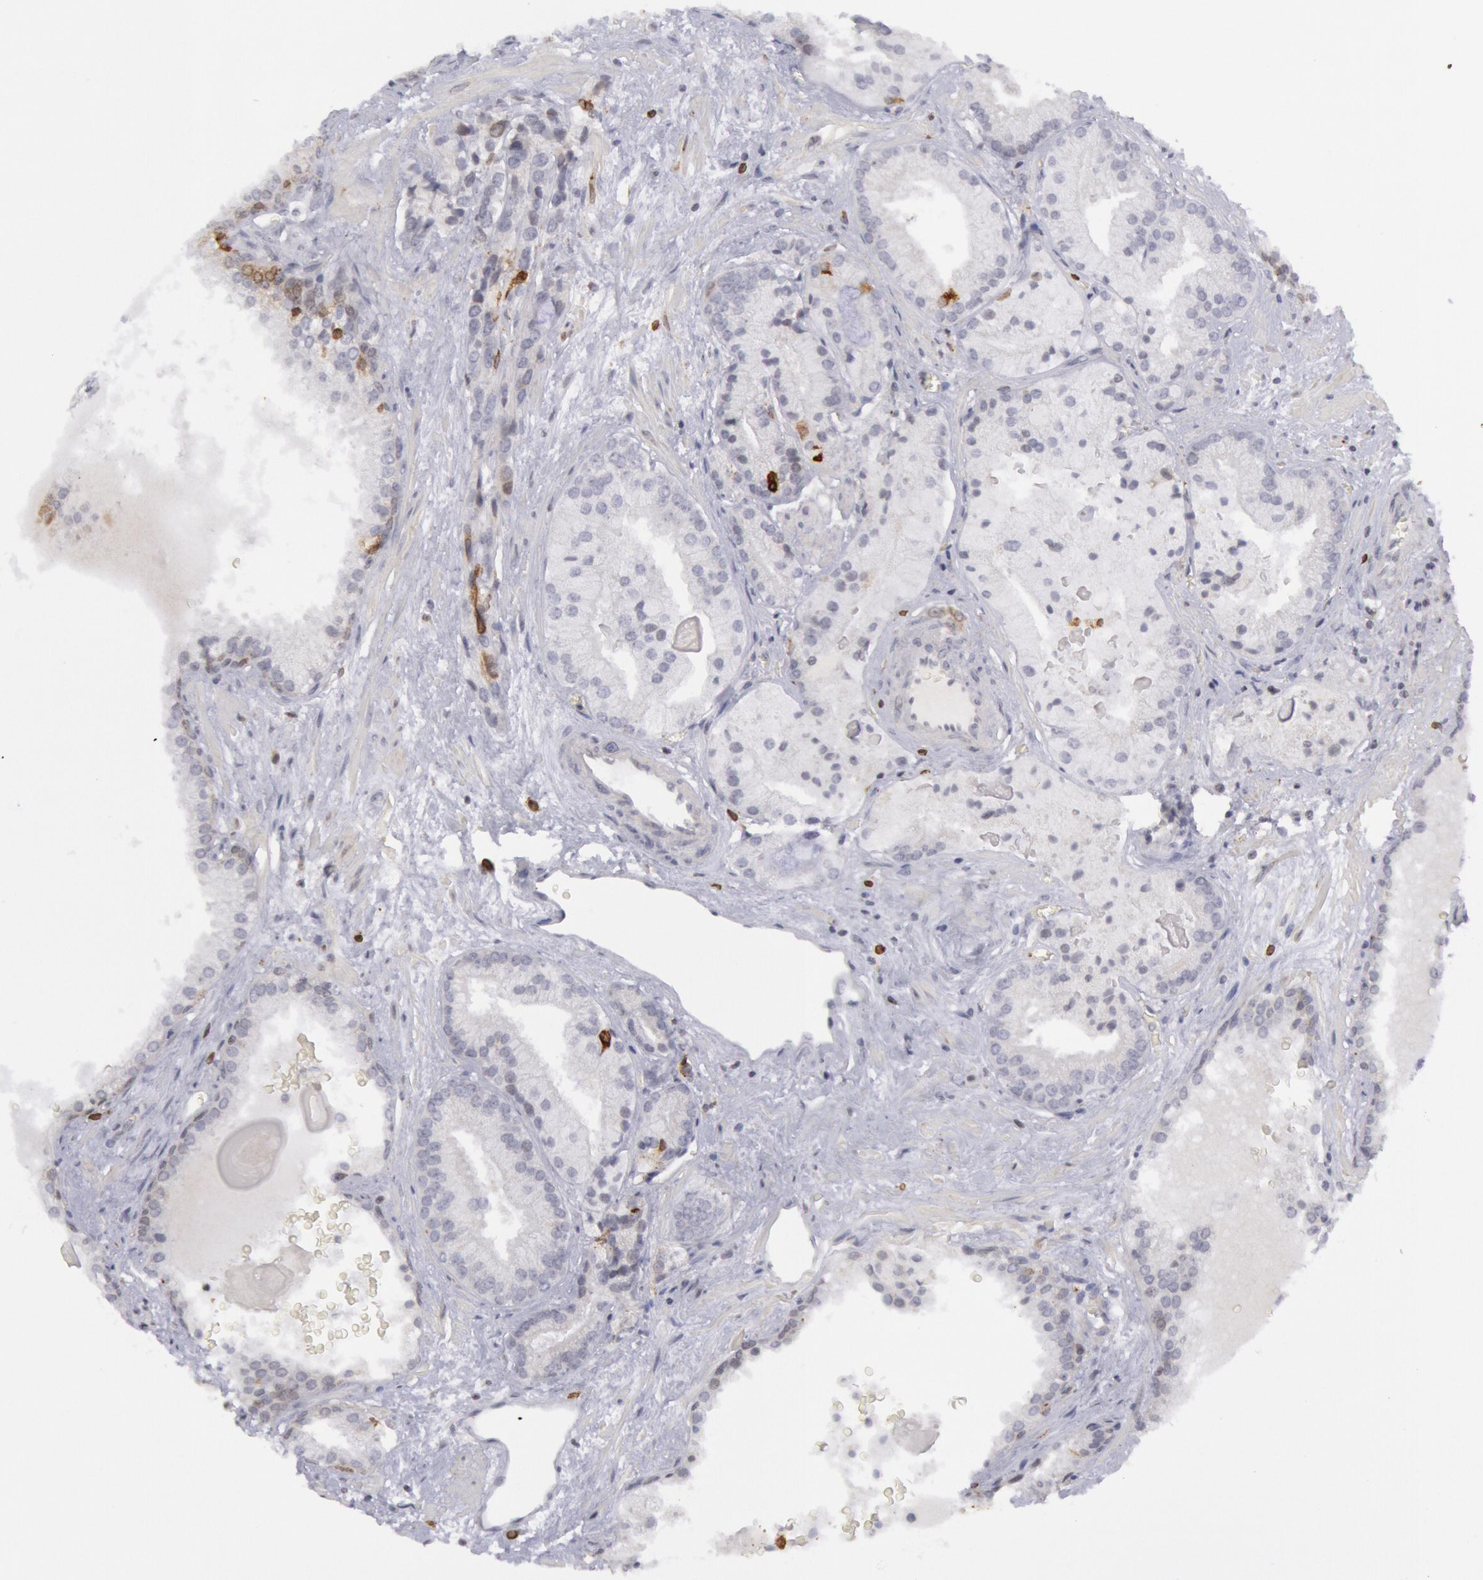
{"staining": {"intensity": "negative", "quantity": "none", "location": "none"}, "tissue": "prostate cancer", "cell_type": "Tumor cells", "image_type": "cancer", "snomed": [{"axis": "morphology", "description": "Adenocarcinoma, Medium grade"}, {"axis": "topography", "description": "Prostate"}], "caption": "Tumor cells are negative for protein expression in human prostate adenocarcinoma (medium-grade). (DAB immunohistochemistry (IHC), high magnification).", "gene": "PTGS2", "patient": {"sex": "male", "age": 70}}